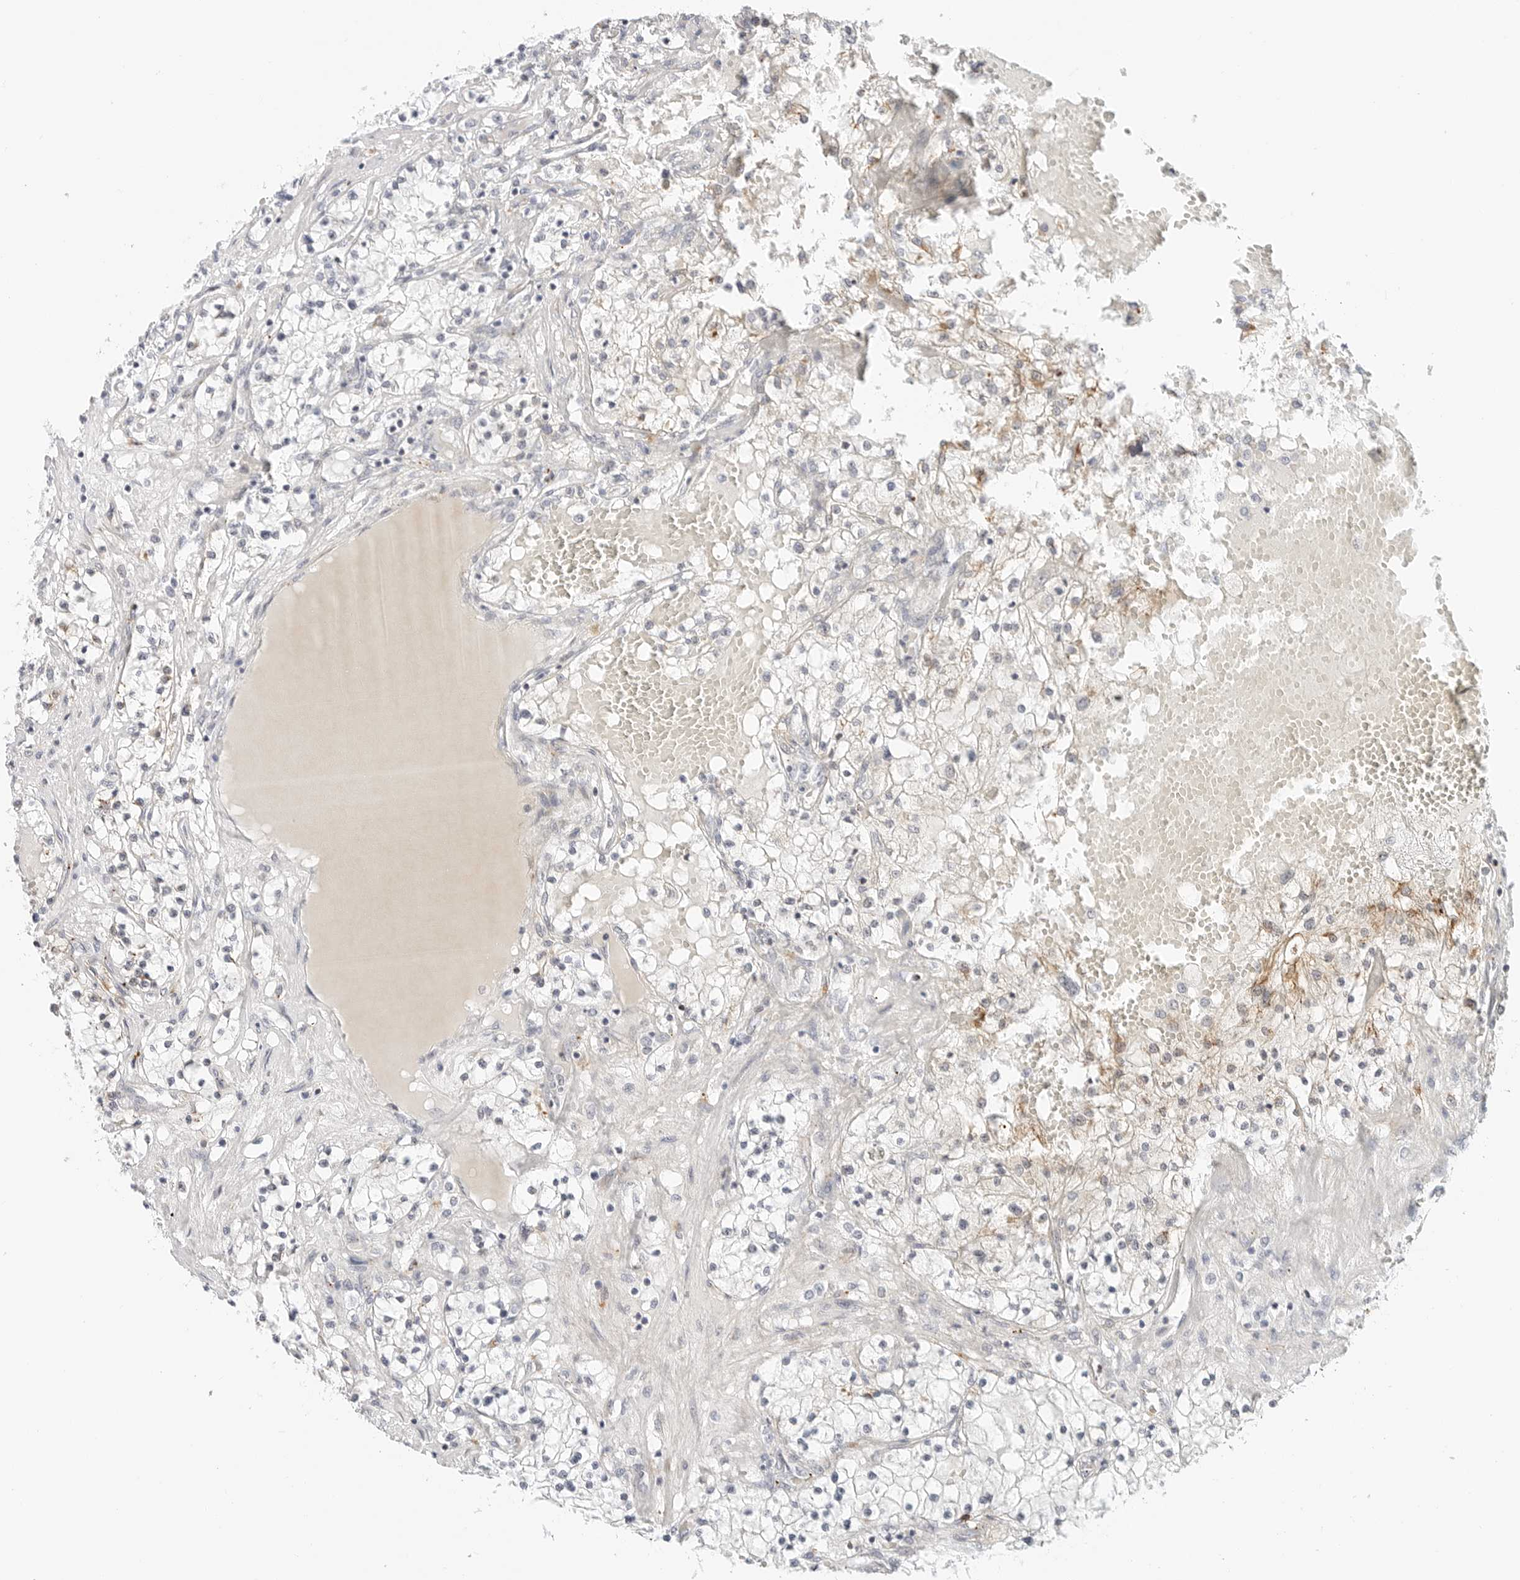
{"staining": {"intensity": "weak", "quantity": "<25%", "location": "cytoplasmic/membranous"}, "tissue": "renal cancer", "cell_type": "Tumor cells", "image_type": "cancer", "snomed": [{"axis": "morphology", "description": "Normal tissue, NOS"}, {"axis": "morphology", "description": "Adenocarcinoma, NOS"}, {"axis": "topography", "description": "Kidney"}], "caption": "IHC photomicrograph of neoplastic tissue: human renal cancer stained with DAB (3,3'-diaminobenzidine) demonstrates no significant protein expression in tumor cells.", "gene": "TSEN2", "patient": {"sex": "male", "age": 68}}